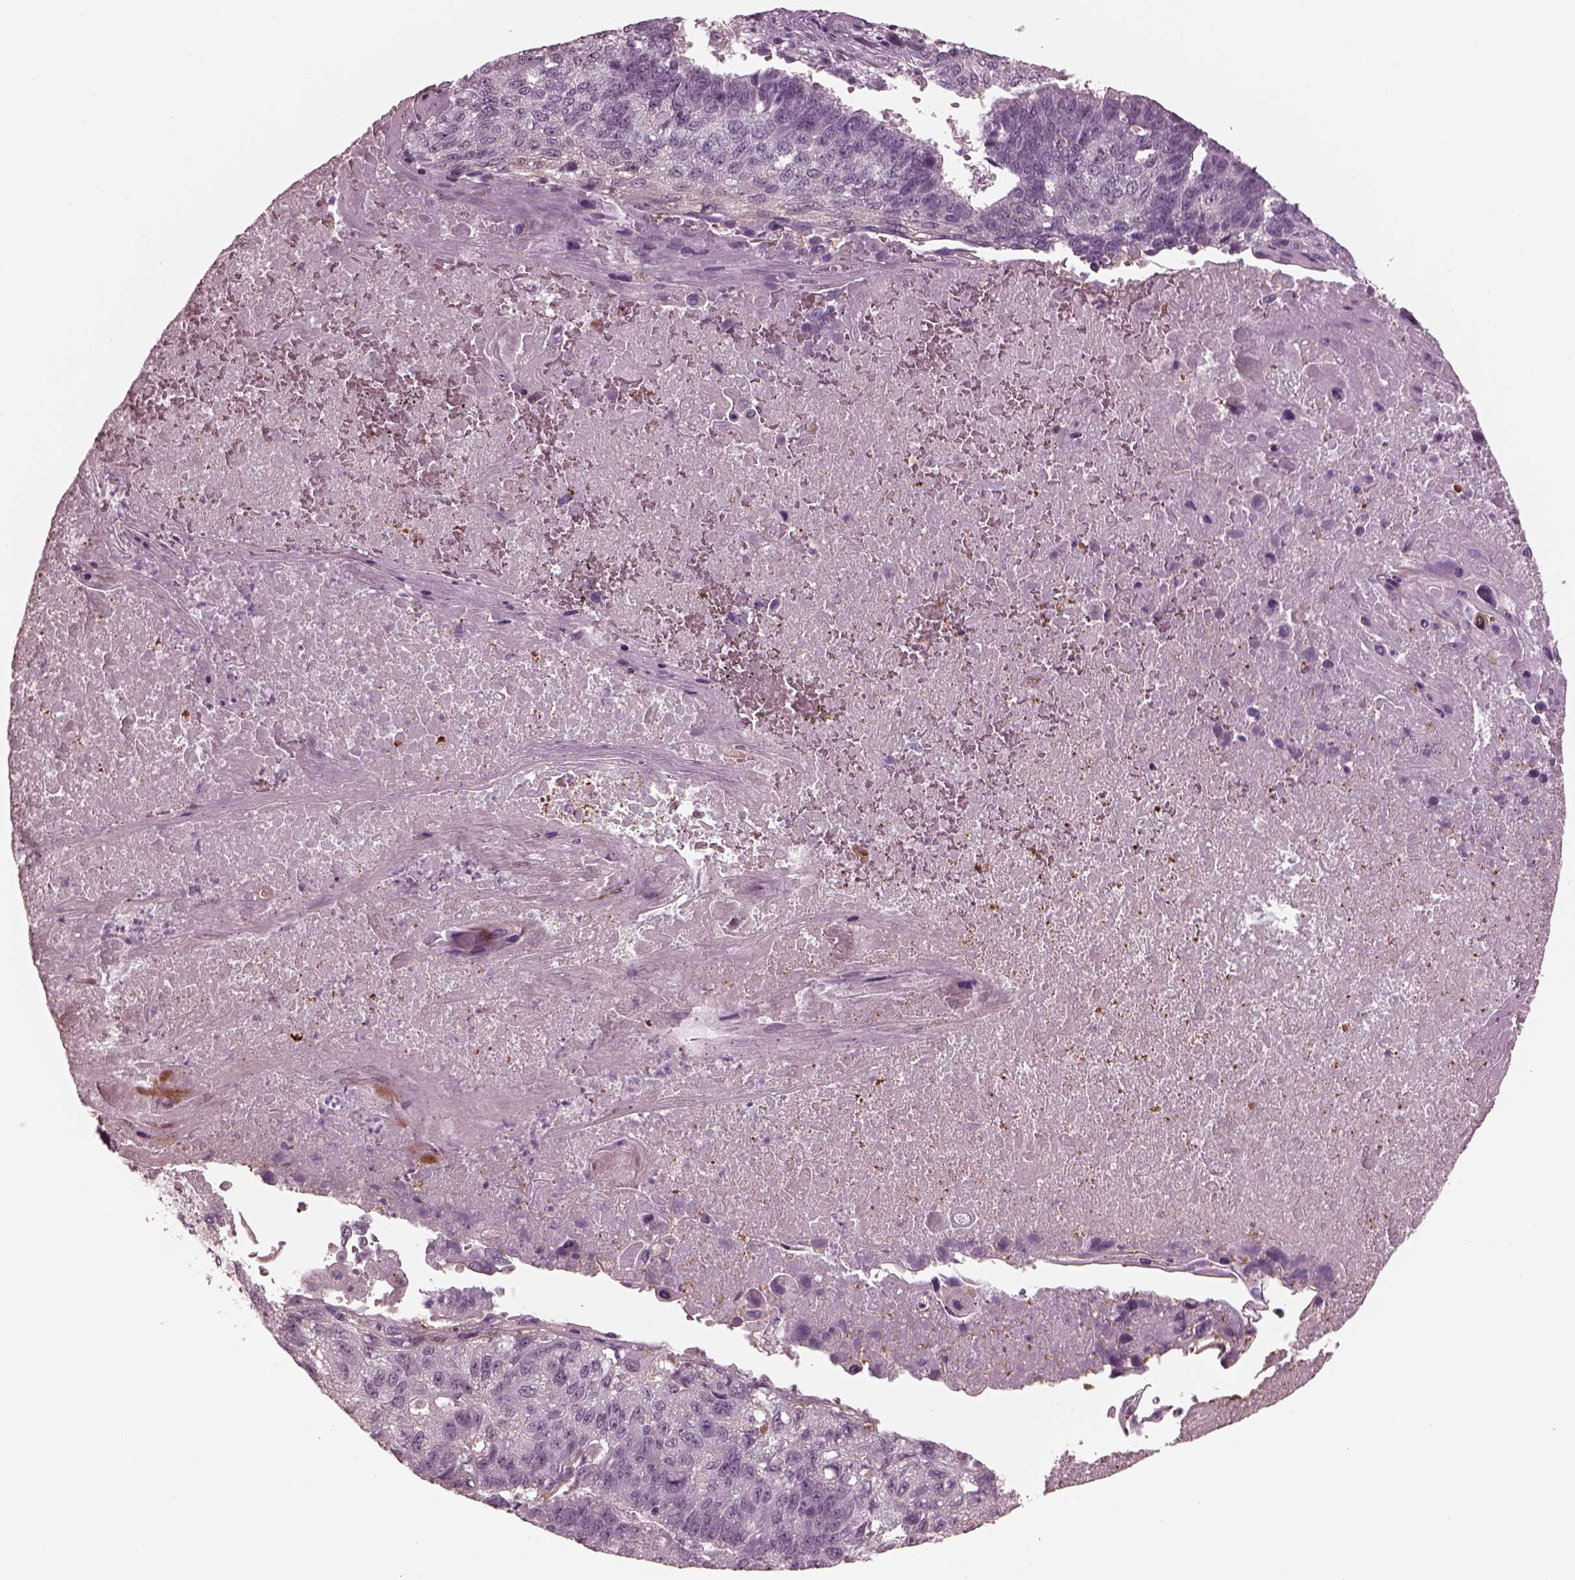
{"staining": {"intensity": "negative", "quantity": "none", "location": "none"}, "tissue": "lung cancer", "cell_type": "Tumor cells", "image_type": "cancer", "snomed": [{"axis": "morphology", "description": "Squamous cell carcinoma, NOS"}, {"axis": "topography", "description": "Lung"}], "caption": "Tumor cells show no significant protein staining in squamous cell carcinoma (lung).", "gene": "C2orf81", "patient": {"sex": "male", "age": 73}}